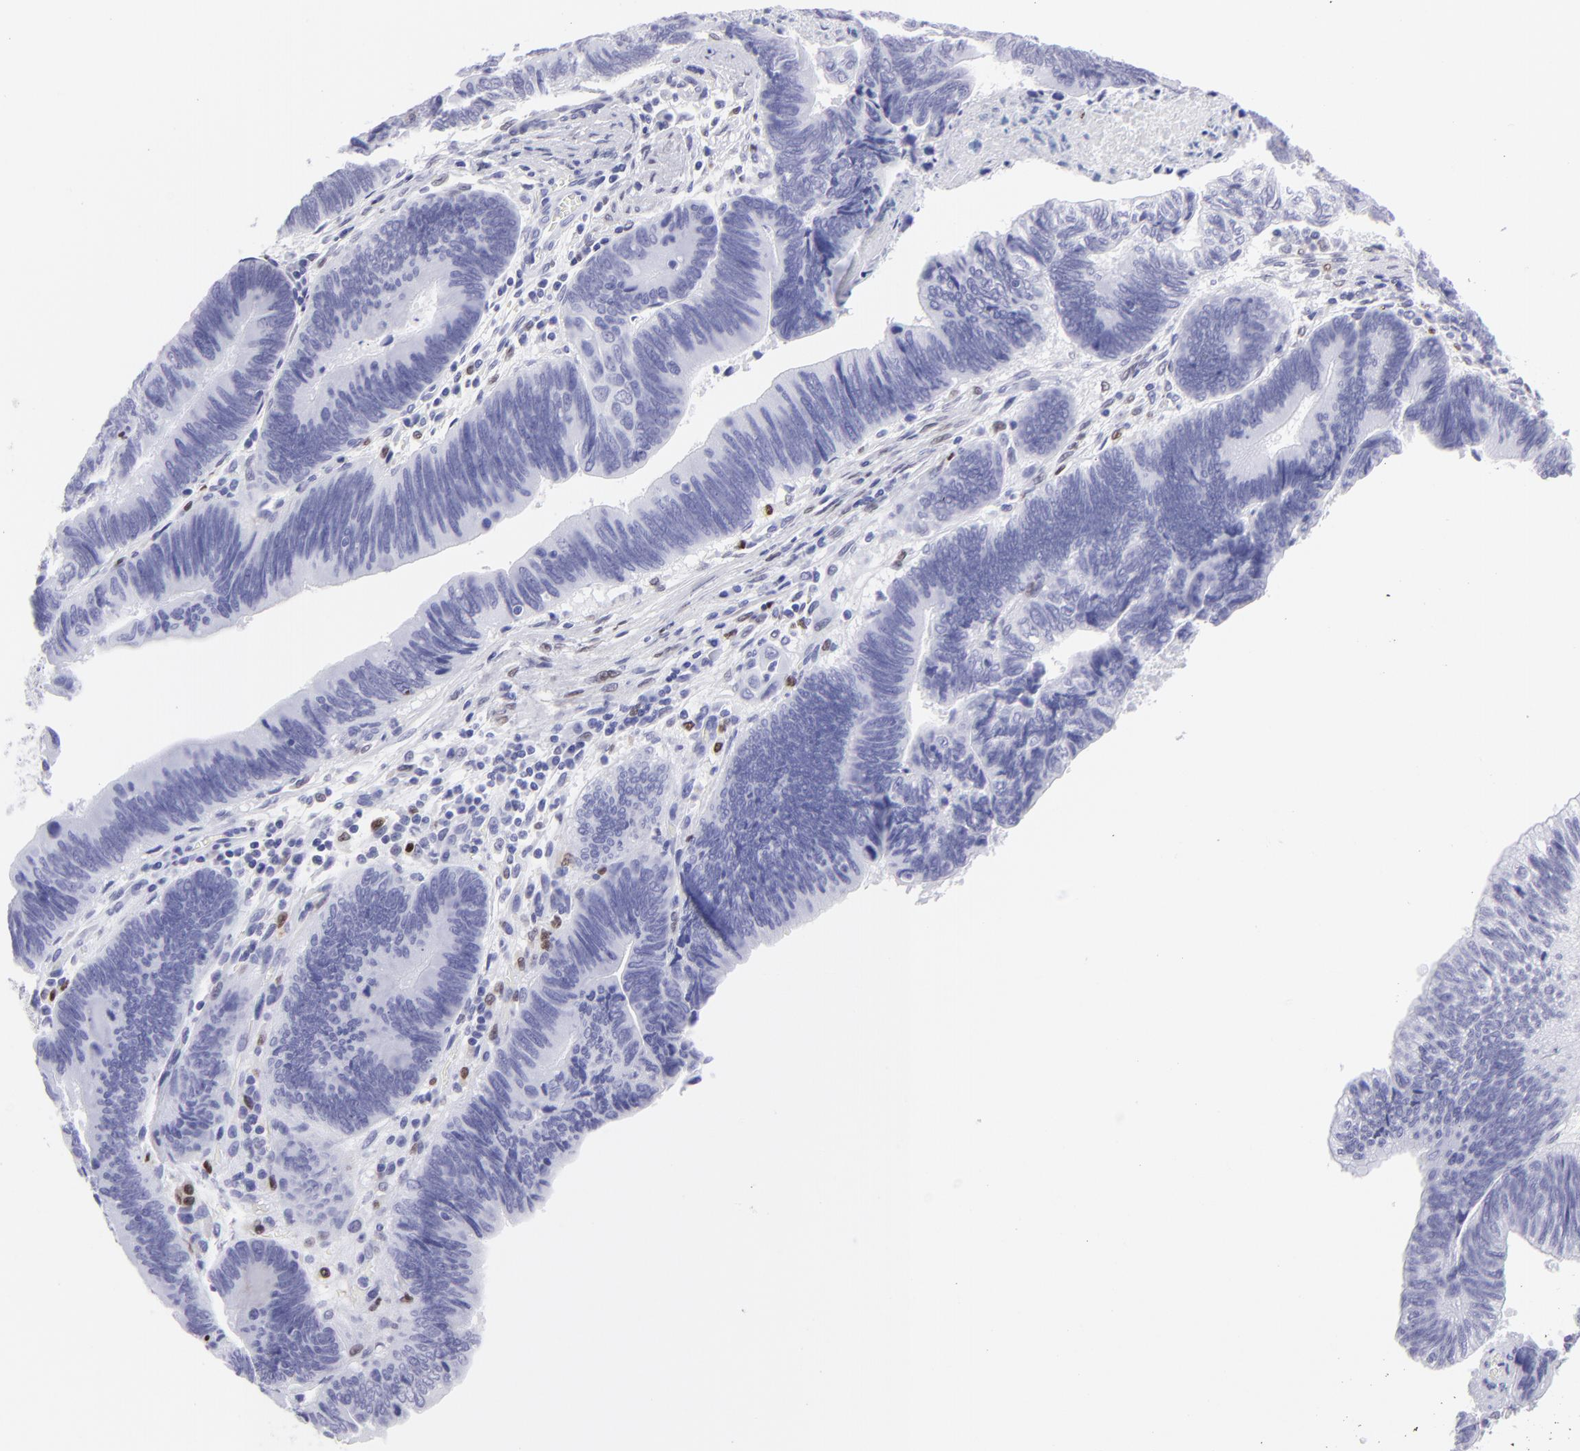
{"staining": {"intensity": "negative", "quantity": "none", "location": "none"}, "tissue": "pancreatic cancer", "cell_type": "Tumor cells", "image_type": "cancer", "snomed": [{"axis": "morphology", "description": "Adenocarcinoma, NOS"}, {"axis": "topography", "description": "Pancreas"}], "caption": "Photomicrograph shows no protein expression in tumor cells of adenocarcinoma (pancreatic) tissue.", "gene": "MITF", "patient": {"sex": "female", "age": 70}}